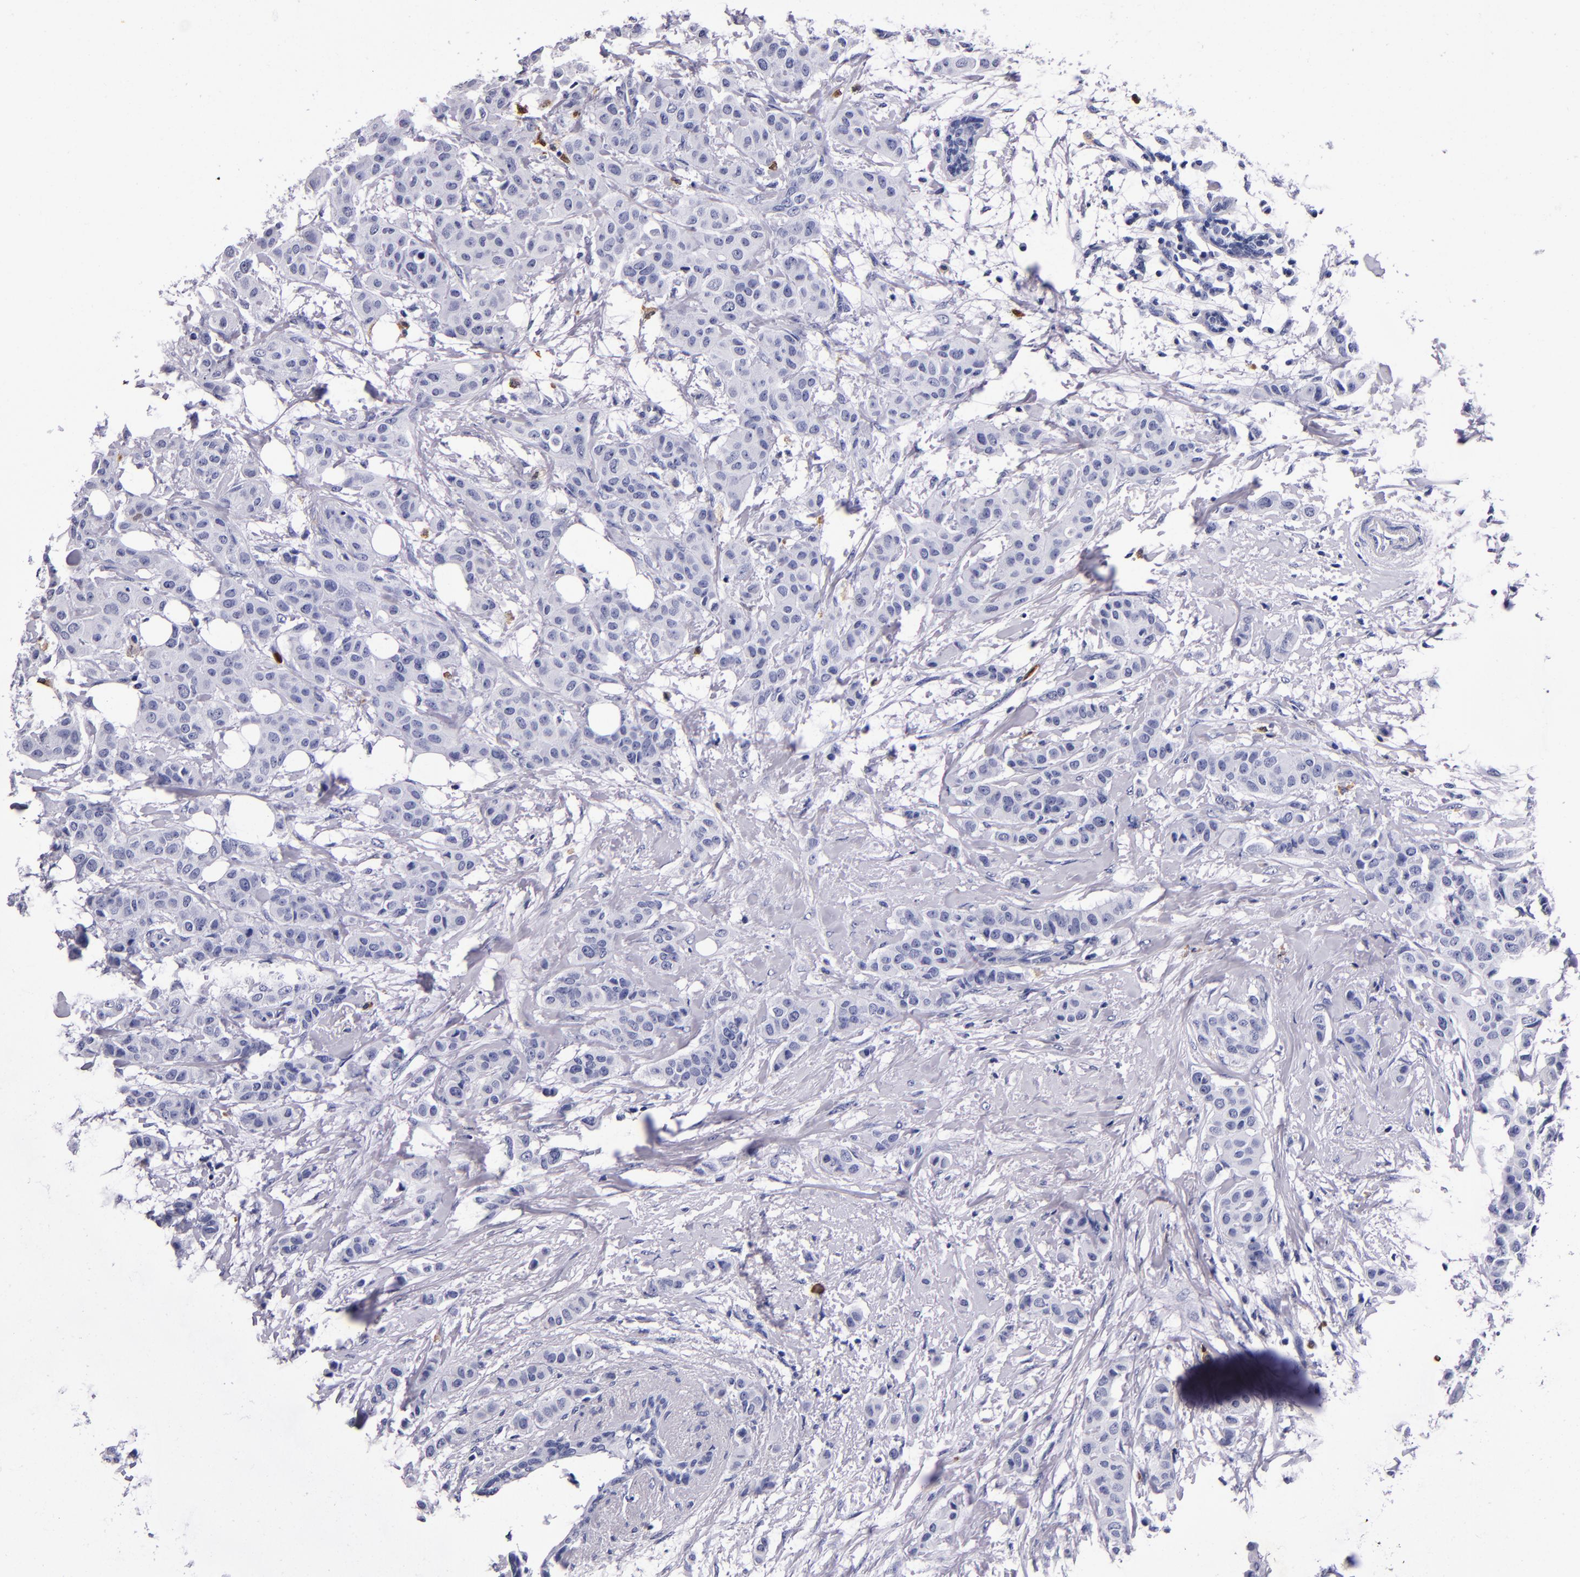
{"staining": {"intensity": "negative", "quantity": "none", "location": "none"}, "tissue": "breast cancer", "cell_type": "Tumor cells", "image_type": "cancer", "snomed": [{"axis": "morphology", "description": "Duct carcinoma"}, {"axis": "topography", "description": "Breast"}], "caption": "Protein analysis of breast cancer (intraductal carcinoma) displays no significant positivity in tumor cells.", "gene": "S100A8", "patient": {"sex": "female", "age": 40}}